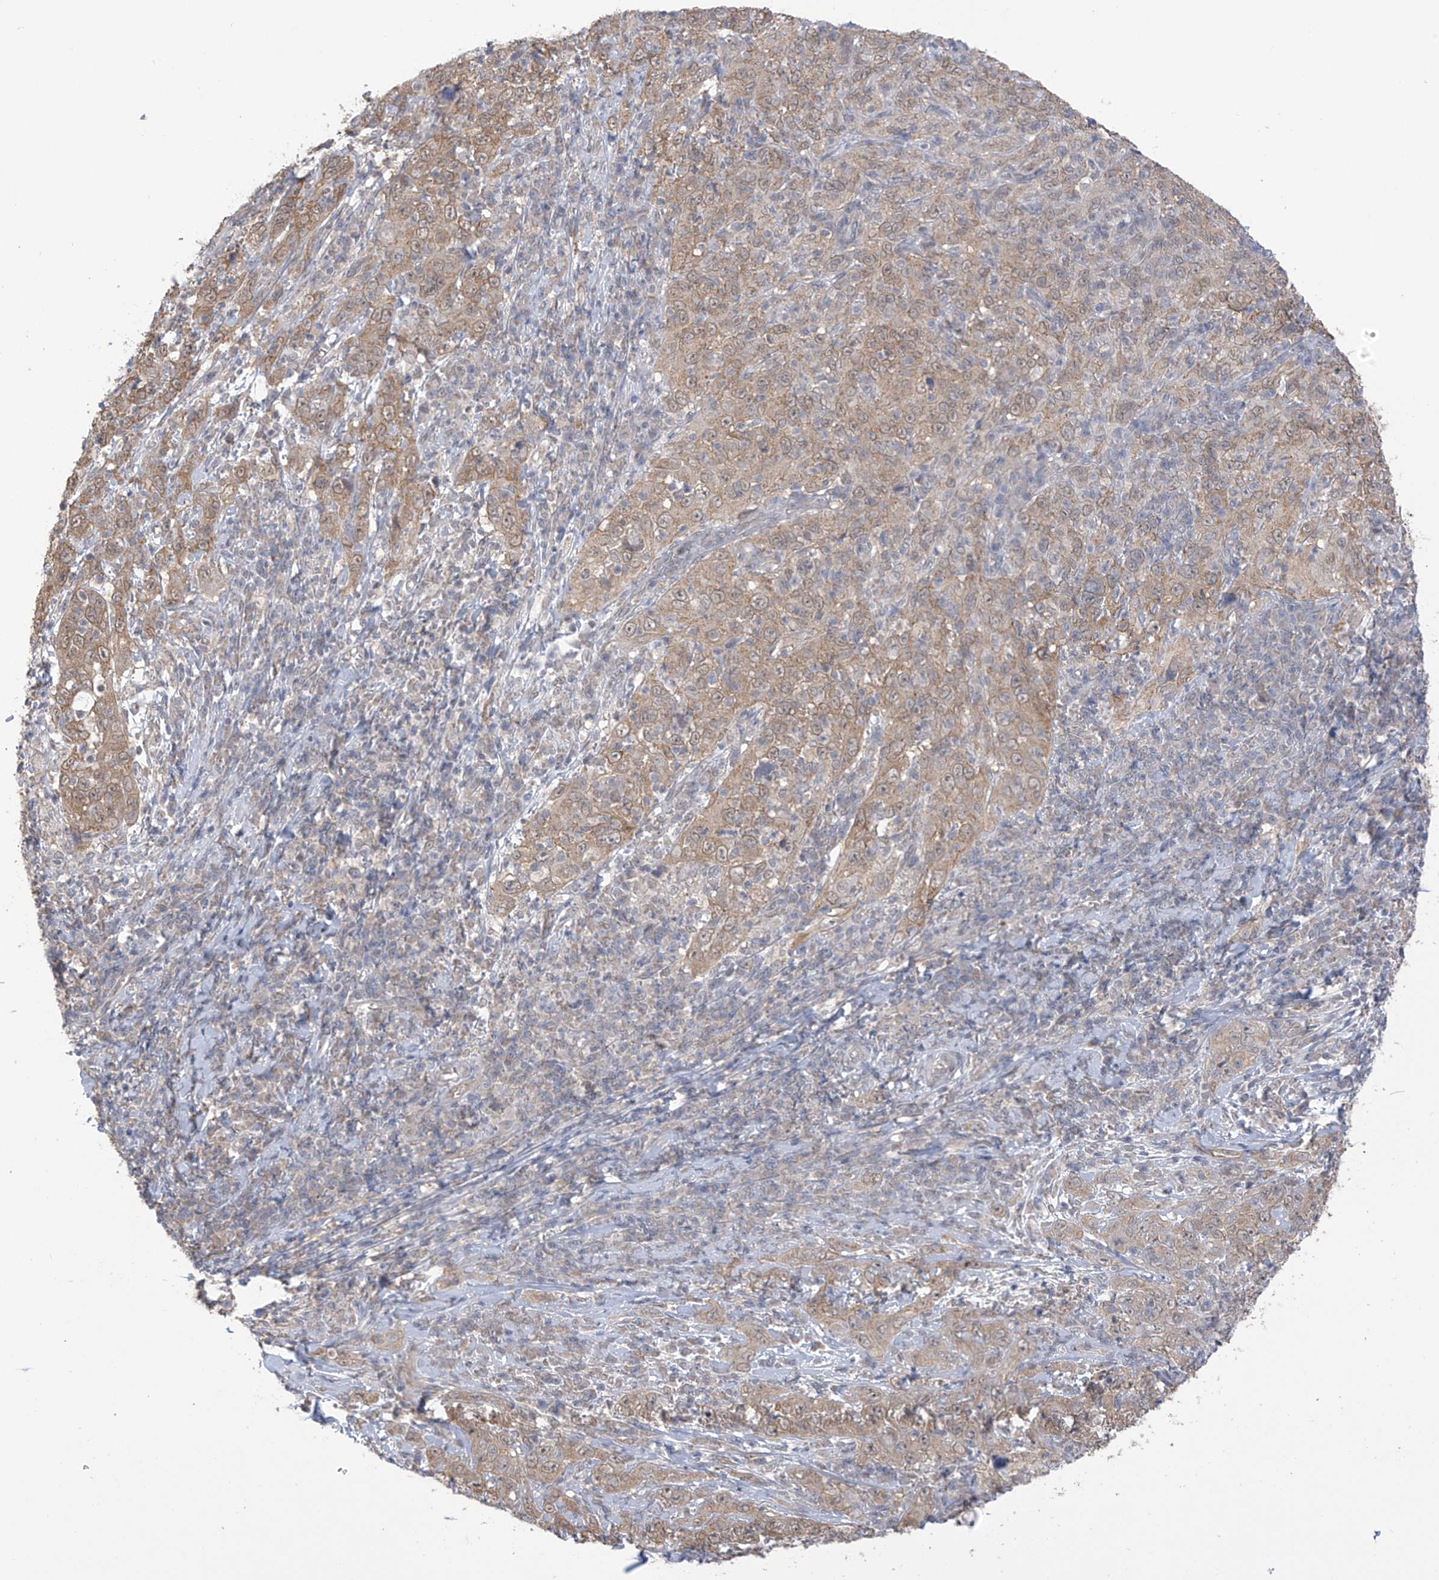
{"staining": {"intensity": "moderate", "quantity": "25%-75%", "location": "cytoplasmic/membranous,nuclear"}, "tissue": "cervical cancer", "cell_type": "Tumor cells", "image_type": "cancer", "snomed": [{"axis": "morphology", "description": "Squamous cell carcinoma, NOS"}, {"axis": "topography", "description": "Cervix"}], "caption": "This is an image of IHC staining of cervical cancer, which shows moderate positivity in the cytoplasmic/membranous and nuclear of tumor cells.", "gene": "KIAA1522", "patient": {"sex": "female", "age": 46}}